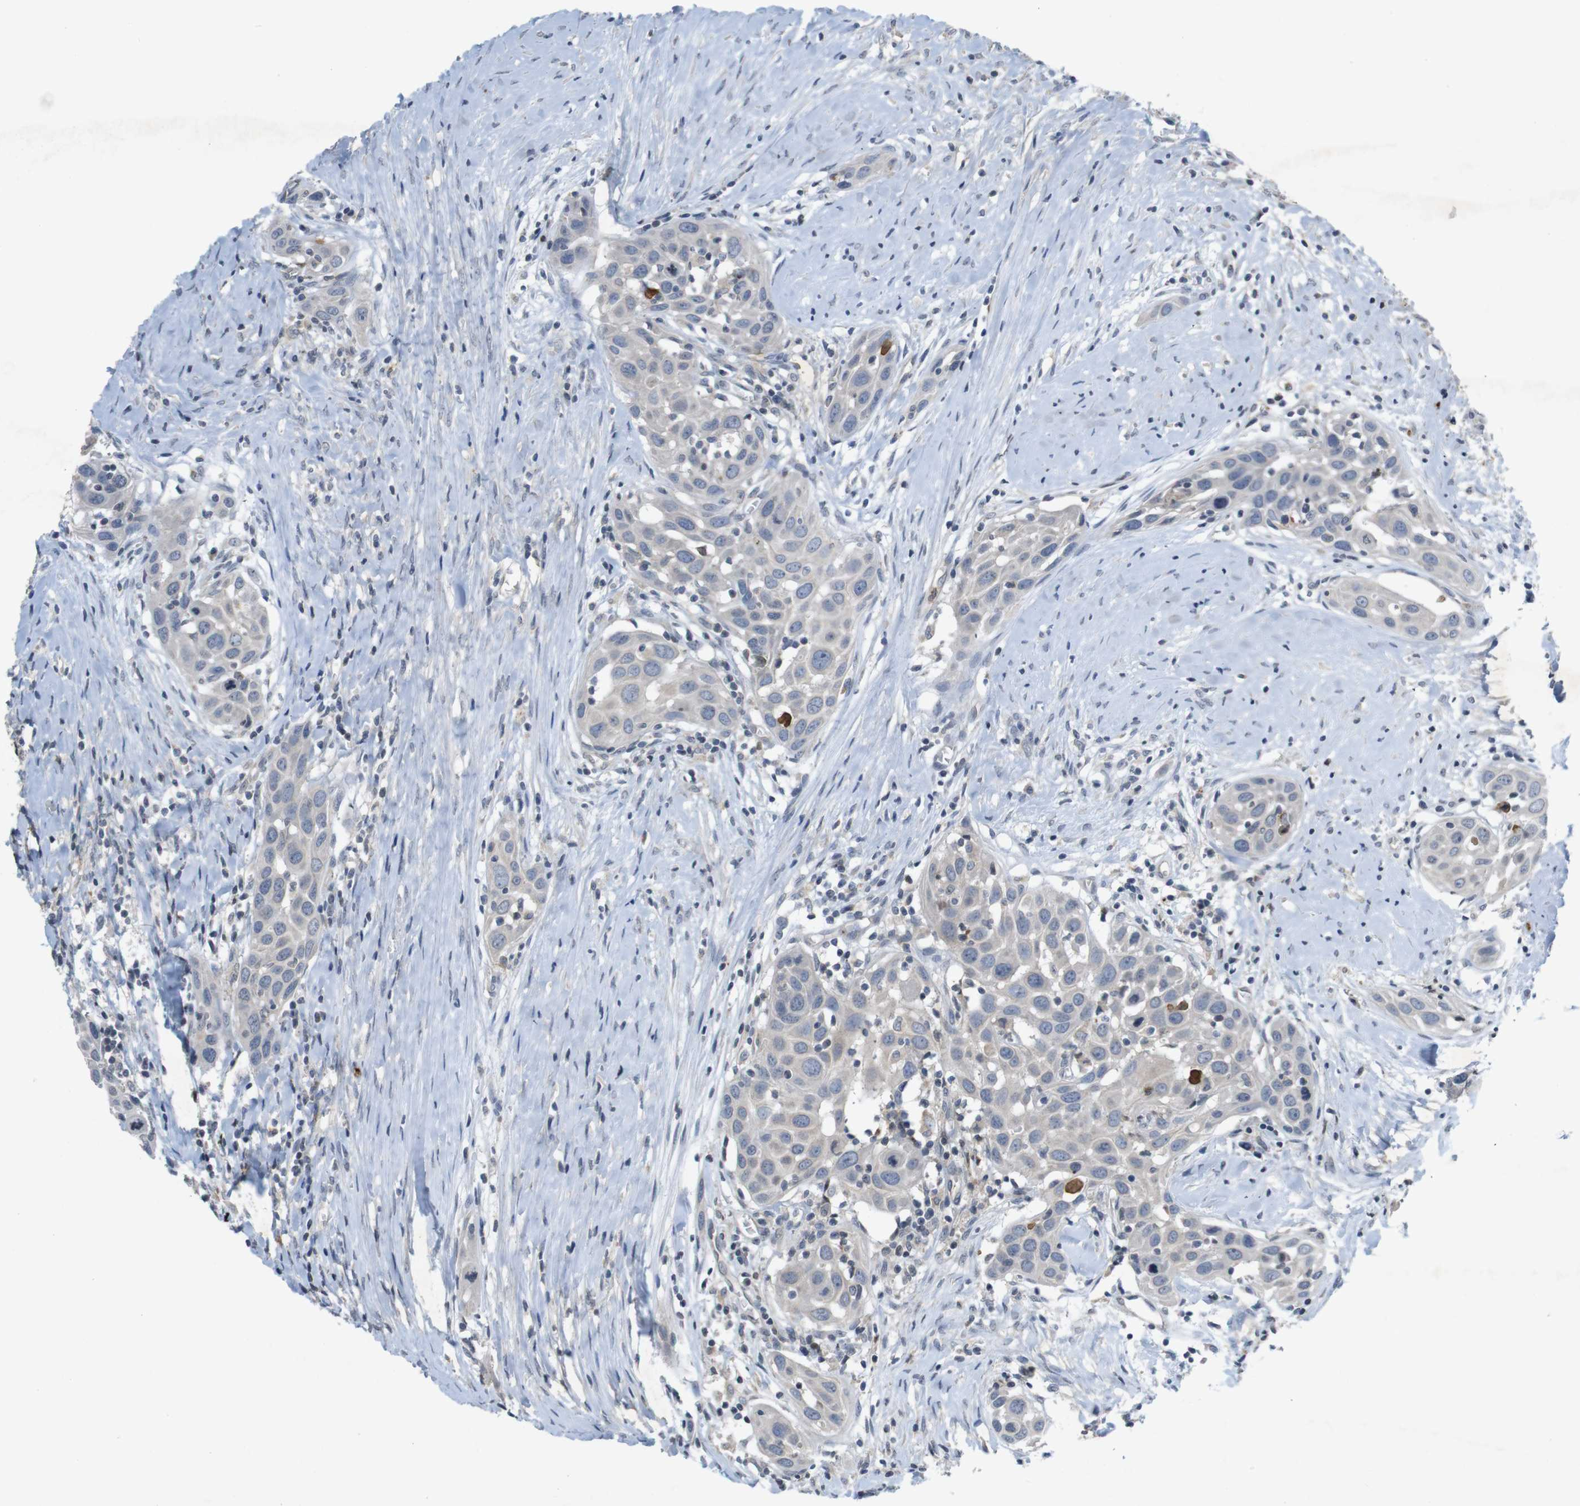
{"staining": {"intensity": "negative", "quantity": "none", "location": "none"}, "tissue": "head and neck cancer", "cell_type": "Tumor cells", "image_type": "cancer", "snomed": [{"axis": "morphology", "description": "Squamous cell carcinoma, NOS"}, {"axis": "topography", "description": "Oral tissue"}, {"axis": "topography", "description": "Head-Neck"}], "caption": "High magnification brightfield microscopy of squamous cell carcinoma (head and neck) stained with DAB (brown) and counterstained with hematoxylin (blue): tumor cells show no significant staining.", "gene": "TSPAN14", "patient": {"sex": "female", "age": 50}}